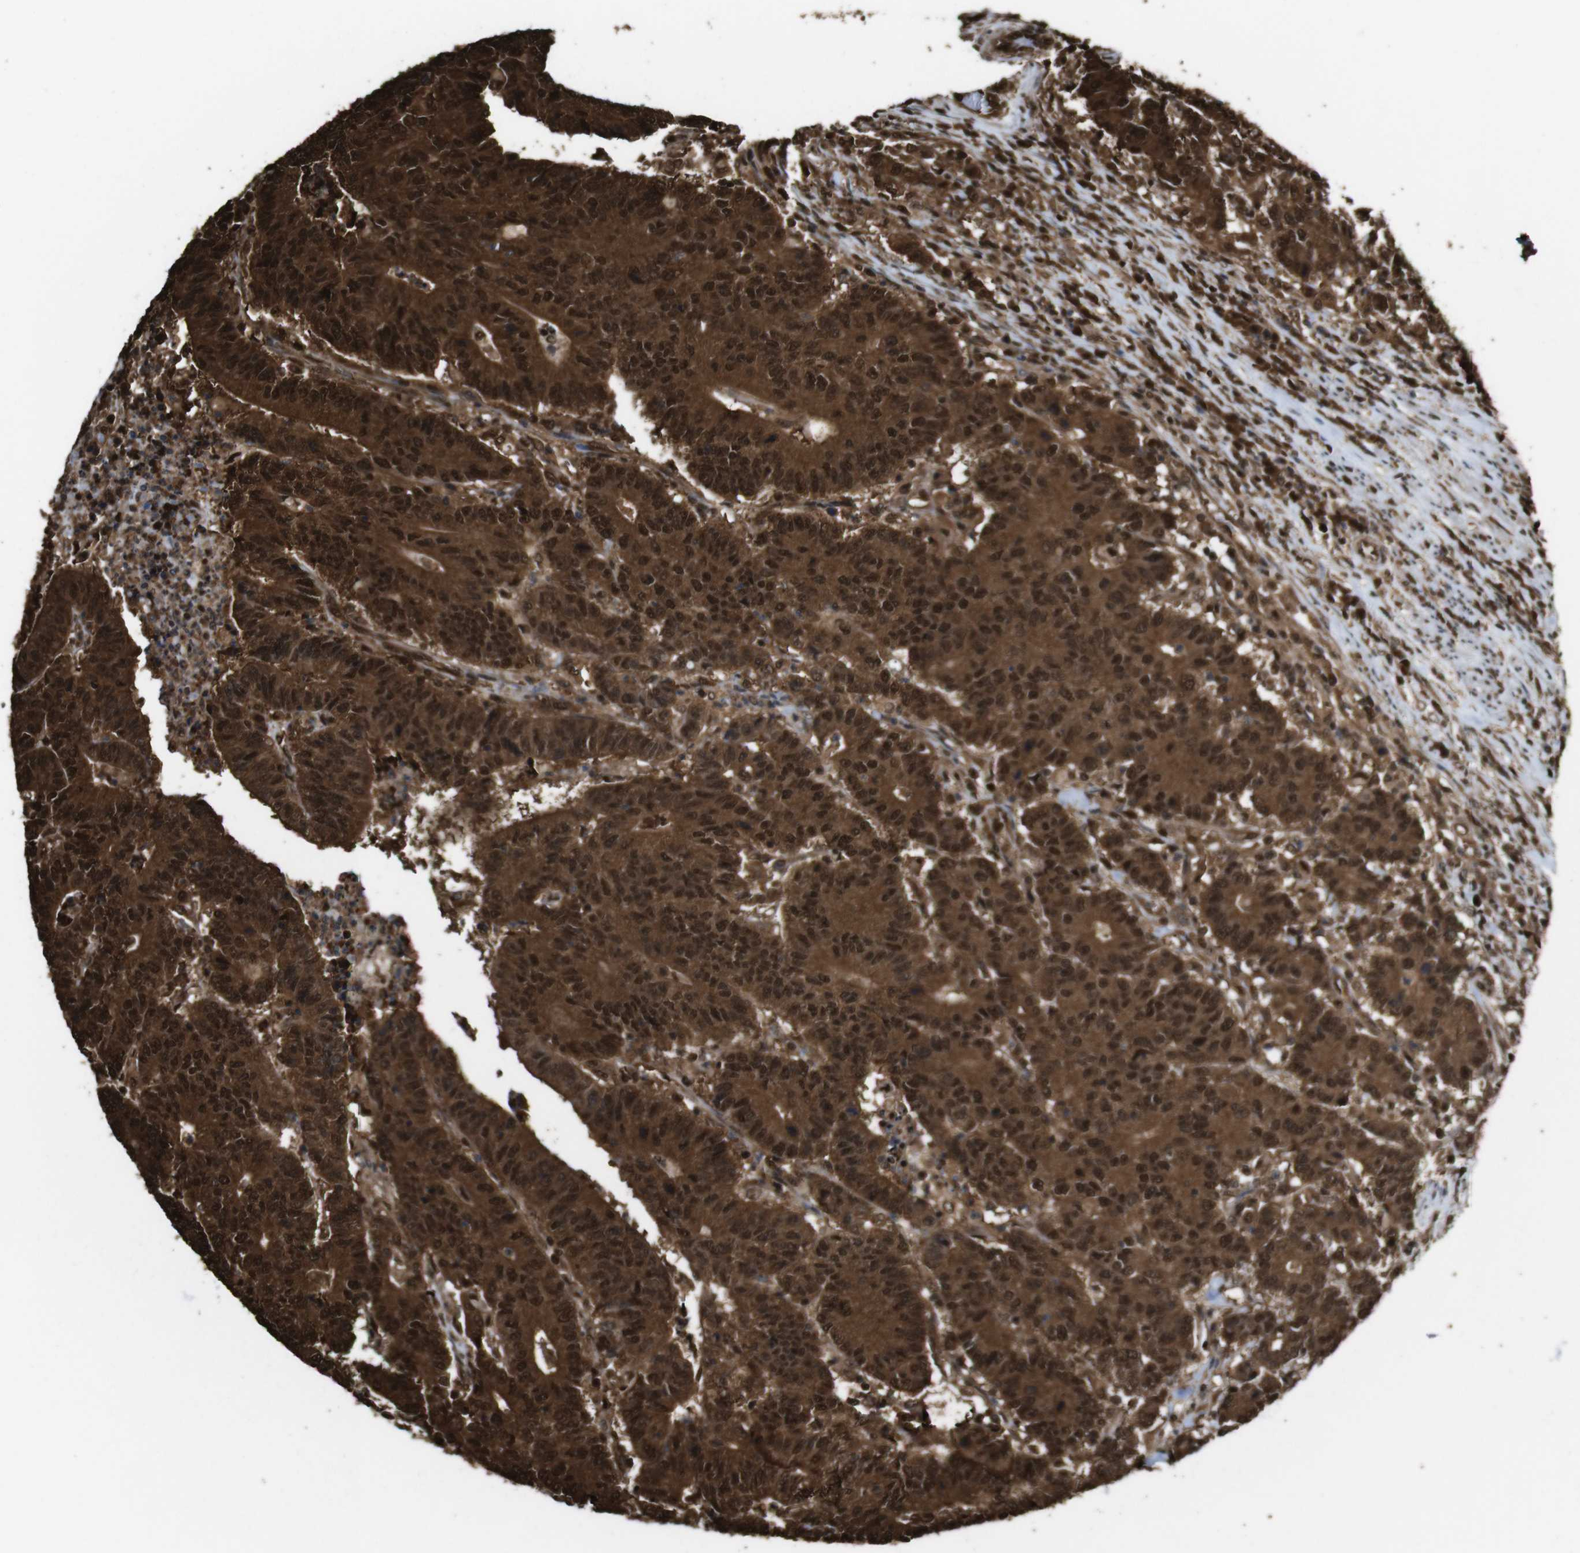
{"staining": {"intensity": "strong", "quantity": ">75%", "location": "cytoplasmic/membranous,nuclear"}, "tissue": "colorectal cancer", "cell_type": "Tumor cells", "image_type": "cancer", "snomed": [{"axis": "morphology", "description": "Normal tissue, NOS"}, {"axis": "morphology", "description": "Adenocarcinoma, NOS"}, {"axis": "topography", "description": "Colon"}], "caption": "Immunohistochemical staining of human colorectal cancer (adenocarcinoma) demonstrates high levels of strong cytoplasmic/membranous and nuclear protein positivity in about >75% of tumor cells.", "gene": "VCP", "patient": {"sex": "female", "age": 75}}